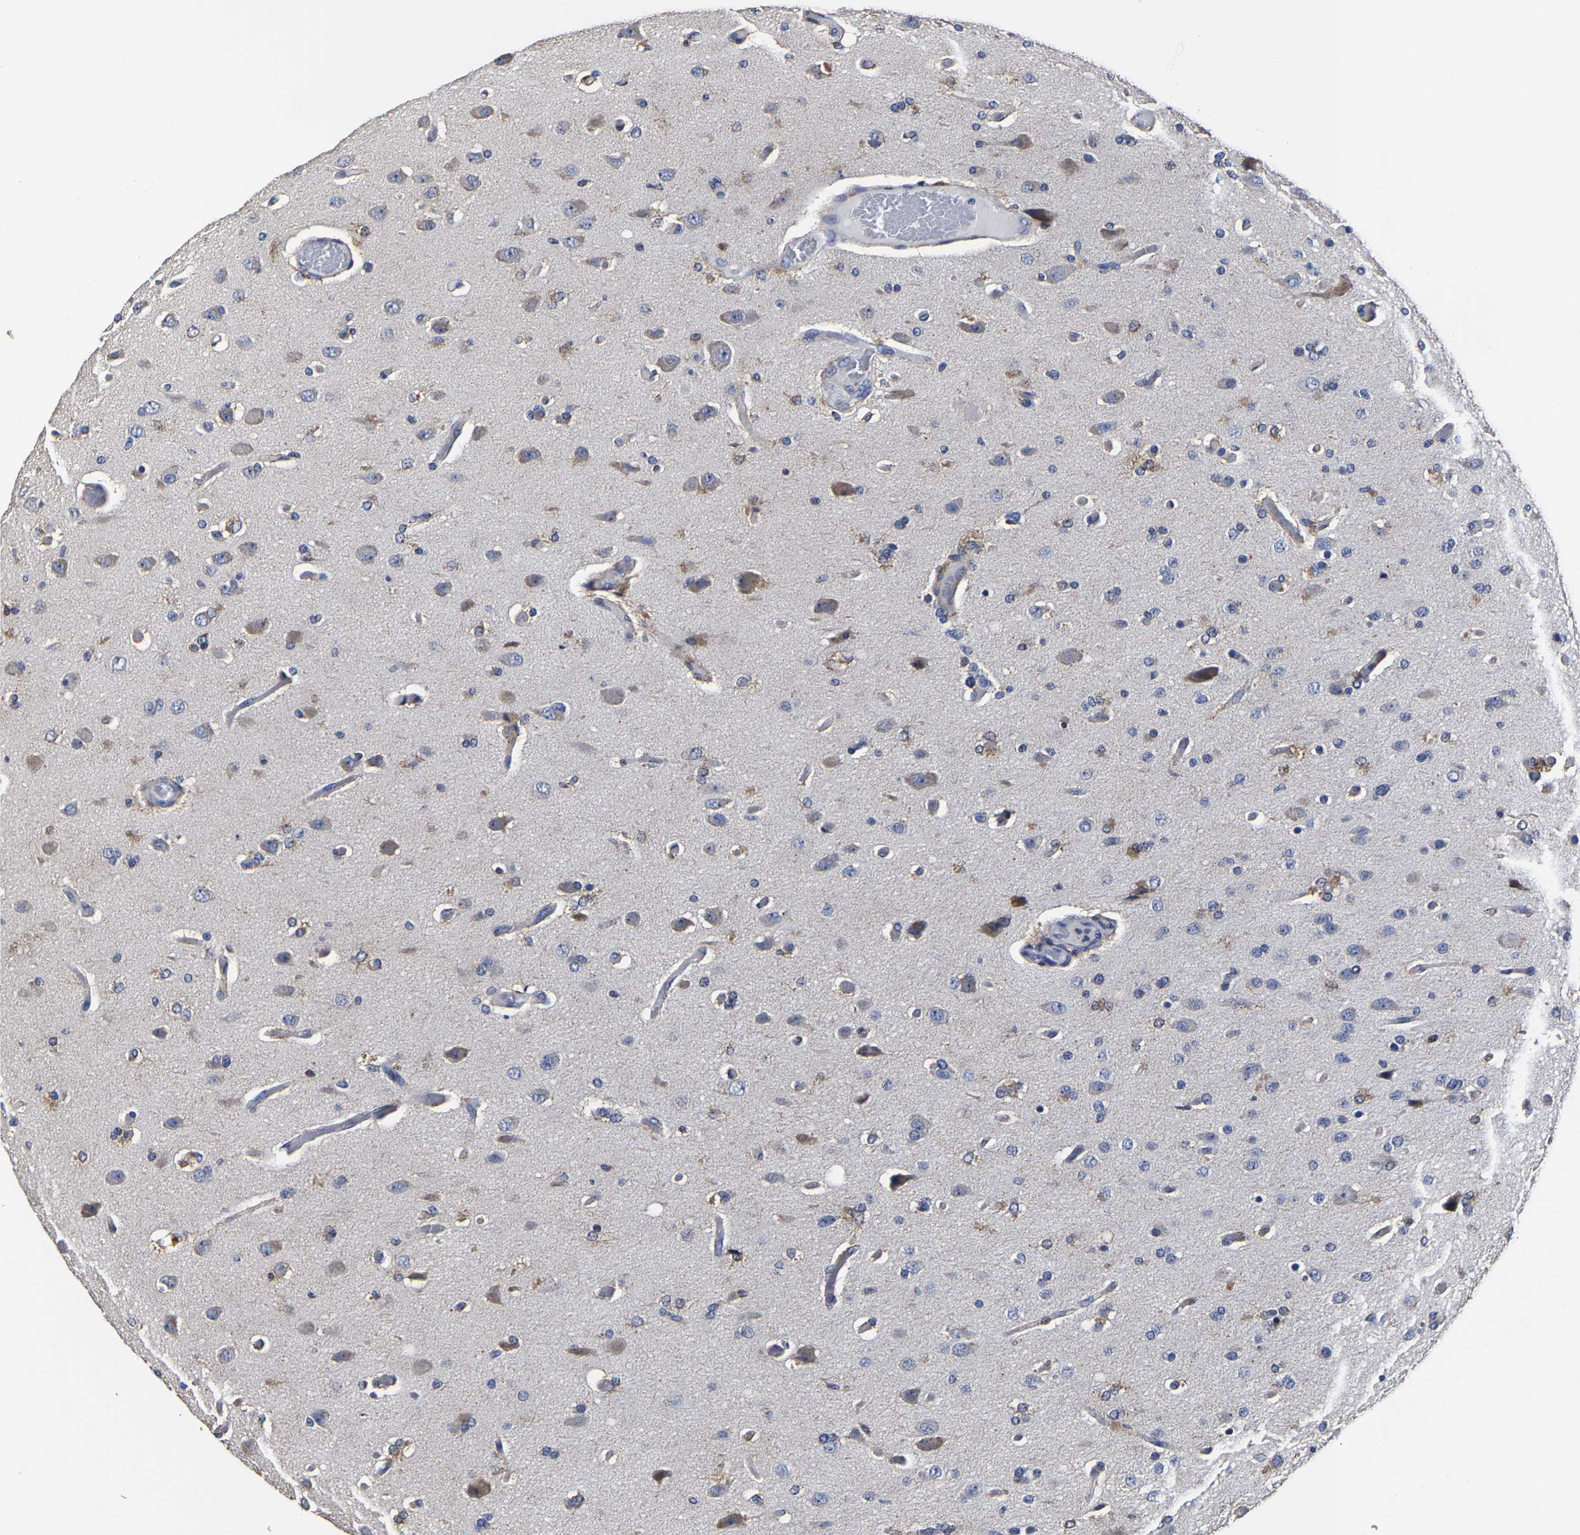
{"staining": {"intensity": "negative", "quantity": "none", "location": "none"}, "tissue": "glioma", "cell_type": "Tumor cells", "image_type": "cancer", "snomed": [{"axis": "morphology", "description": "Normal tissue, NOS"}, {"axis": "morphology", "description": "Glioma, malignant, High grade"}, {"axis": "topography", "description": "Cerebral cortex"}], "caption": "DAB (3,3'-diaminobenzidine) immunohistochemical staining of malignant glioma (high-grade) demonstrates no significant expression in tumor cells.", "gene": "AASS", "patient": {"sex": "male", "age": 77}}